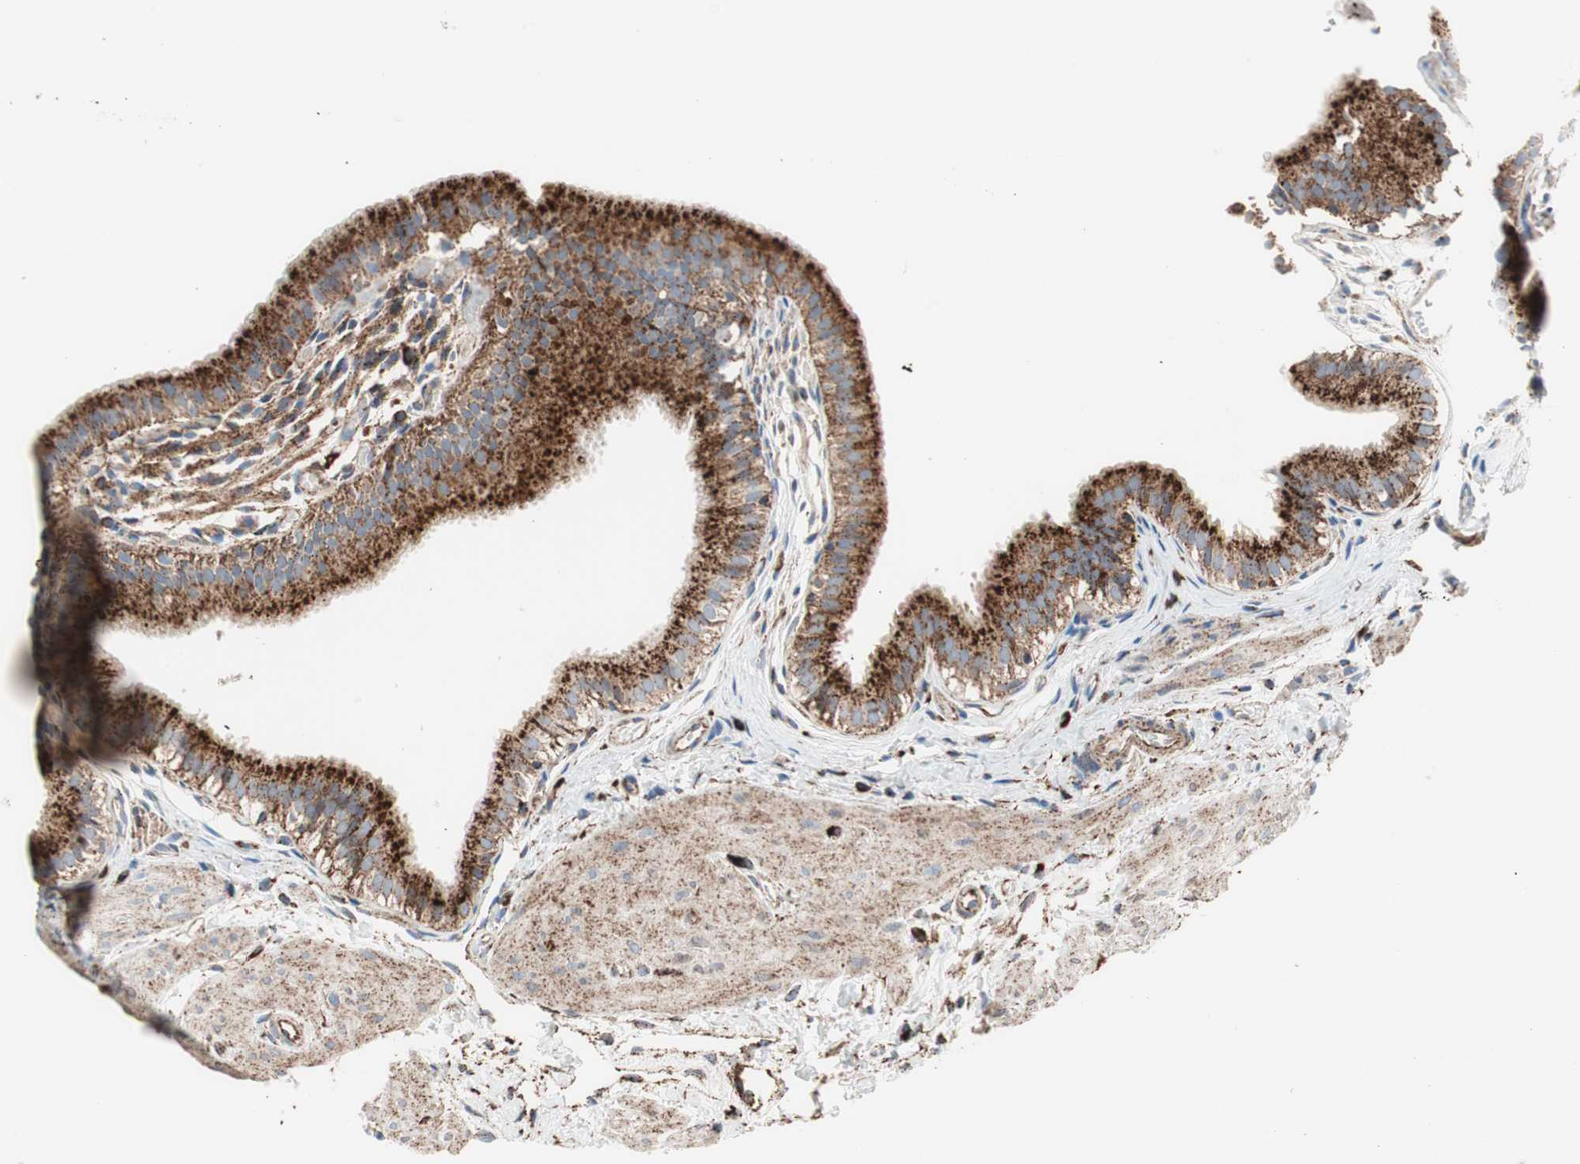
{"staining": {"intensity": "strong", "quantity": ">75%", "location": "cytoplasmic/membranous"}, "tissue": "gallbladder", "cell_type": "Glandular cells", "image_type": "normal", "snomed": [{"axis": "morphology", "description": "Normal tissue, NOS"}, {"axis": "topography", "description": "Gallbladder"}], "caption": "Strong cytoplasmic/membranous positivity is seen in approximately >75% of glandular cells in unremarkable gallbladder.", "gene": "LAMP1", "patient": {"sex": "female", "age": 26}}